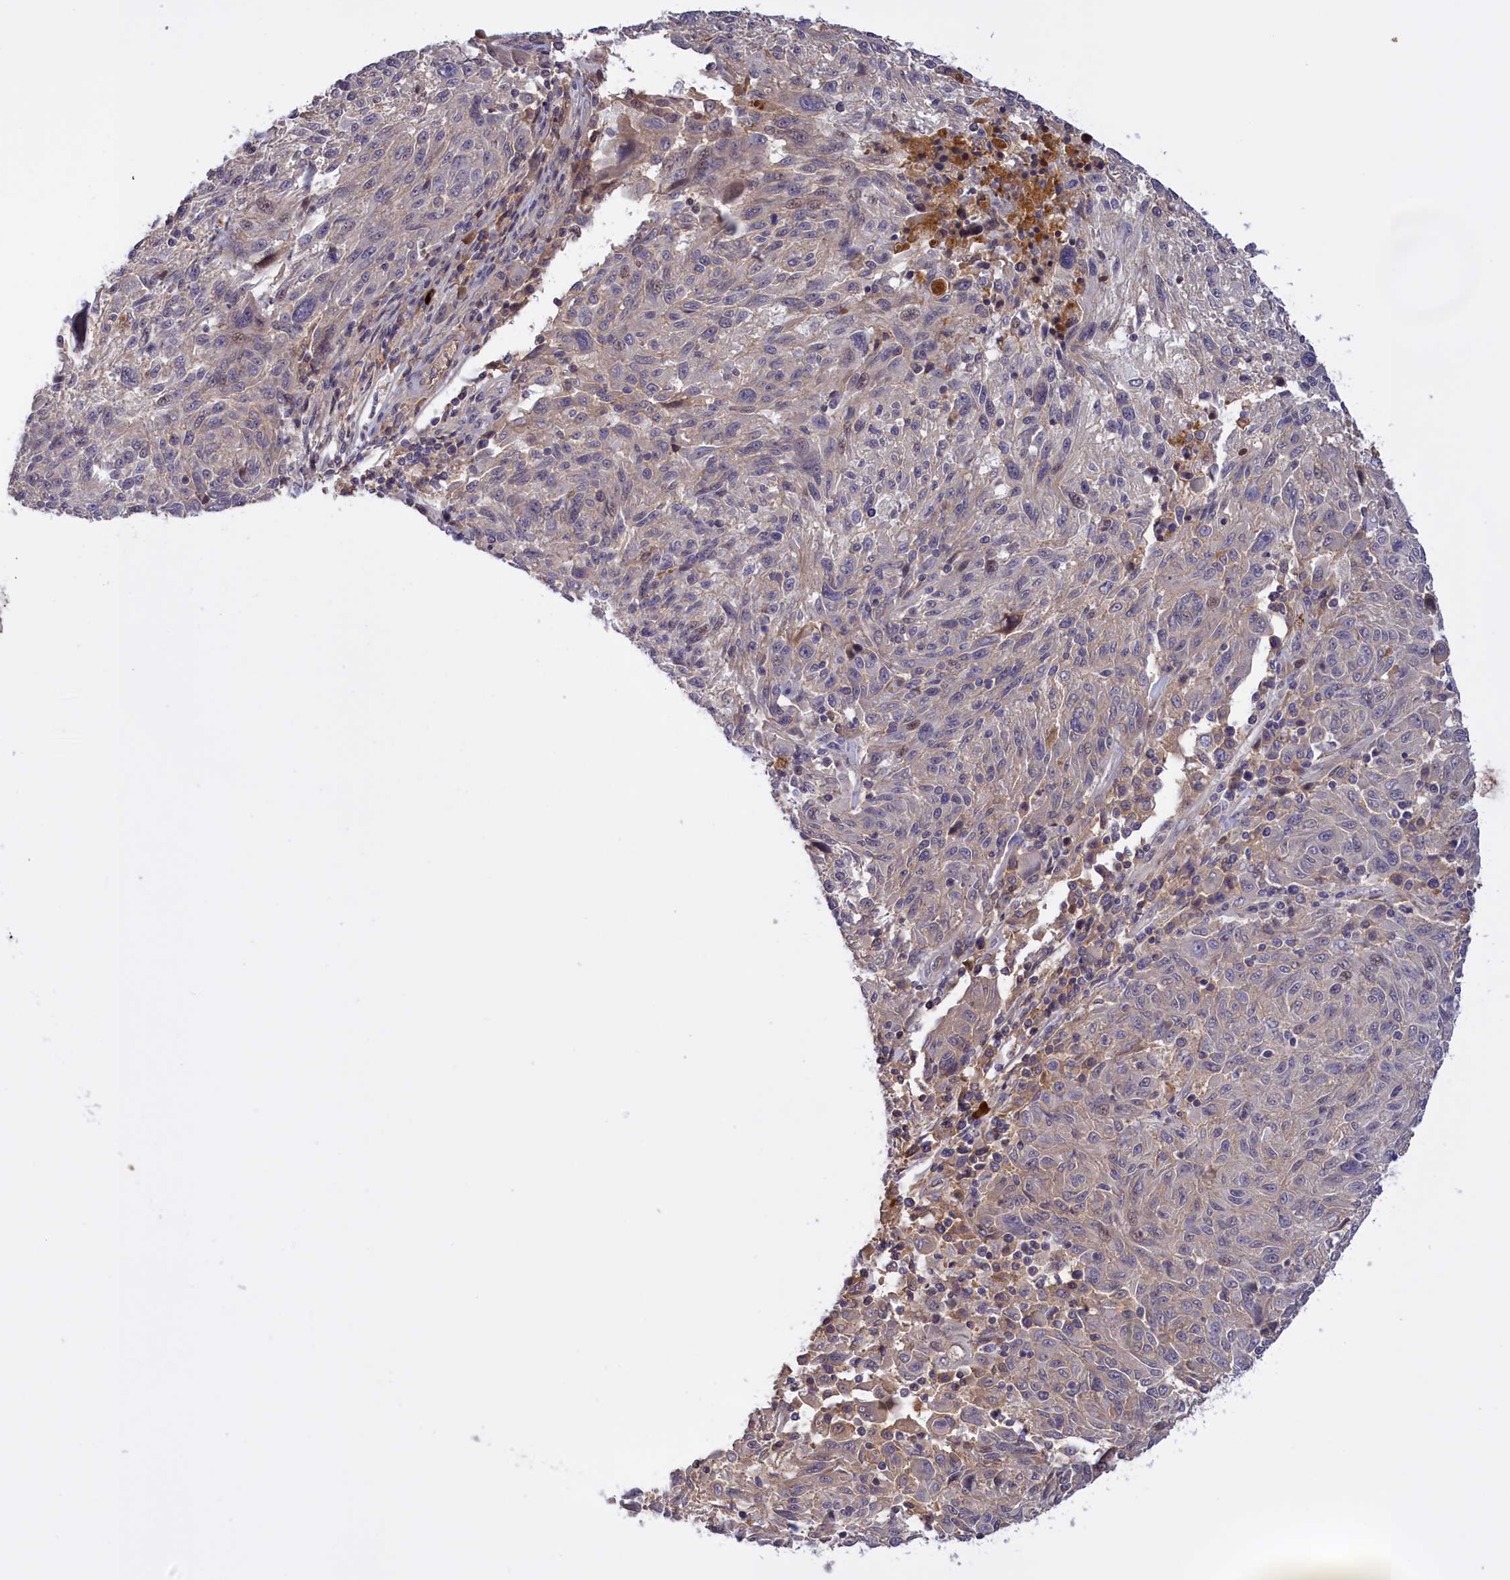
{"staining": {"intensity": "negative", "quantity": "none", "location": "none"}, "tissue": "melanoma", "cell_type": "Tumor cells", "image_type": "cancer", "snomed": [{"axis": "morphology", "description": "Malignant melanoma, NOS"}, {"axis": "topography", "description": "Skin"}], "caption": "A photomicrograph of human malignant melanoma is negative for staining in tumor cells.", "gene": "RRAD", "patient": {"sex": "male", "age": 53}}